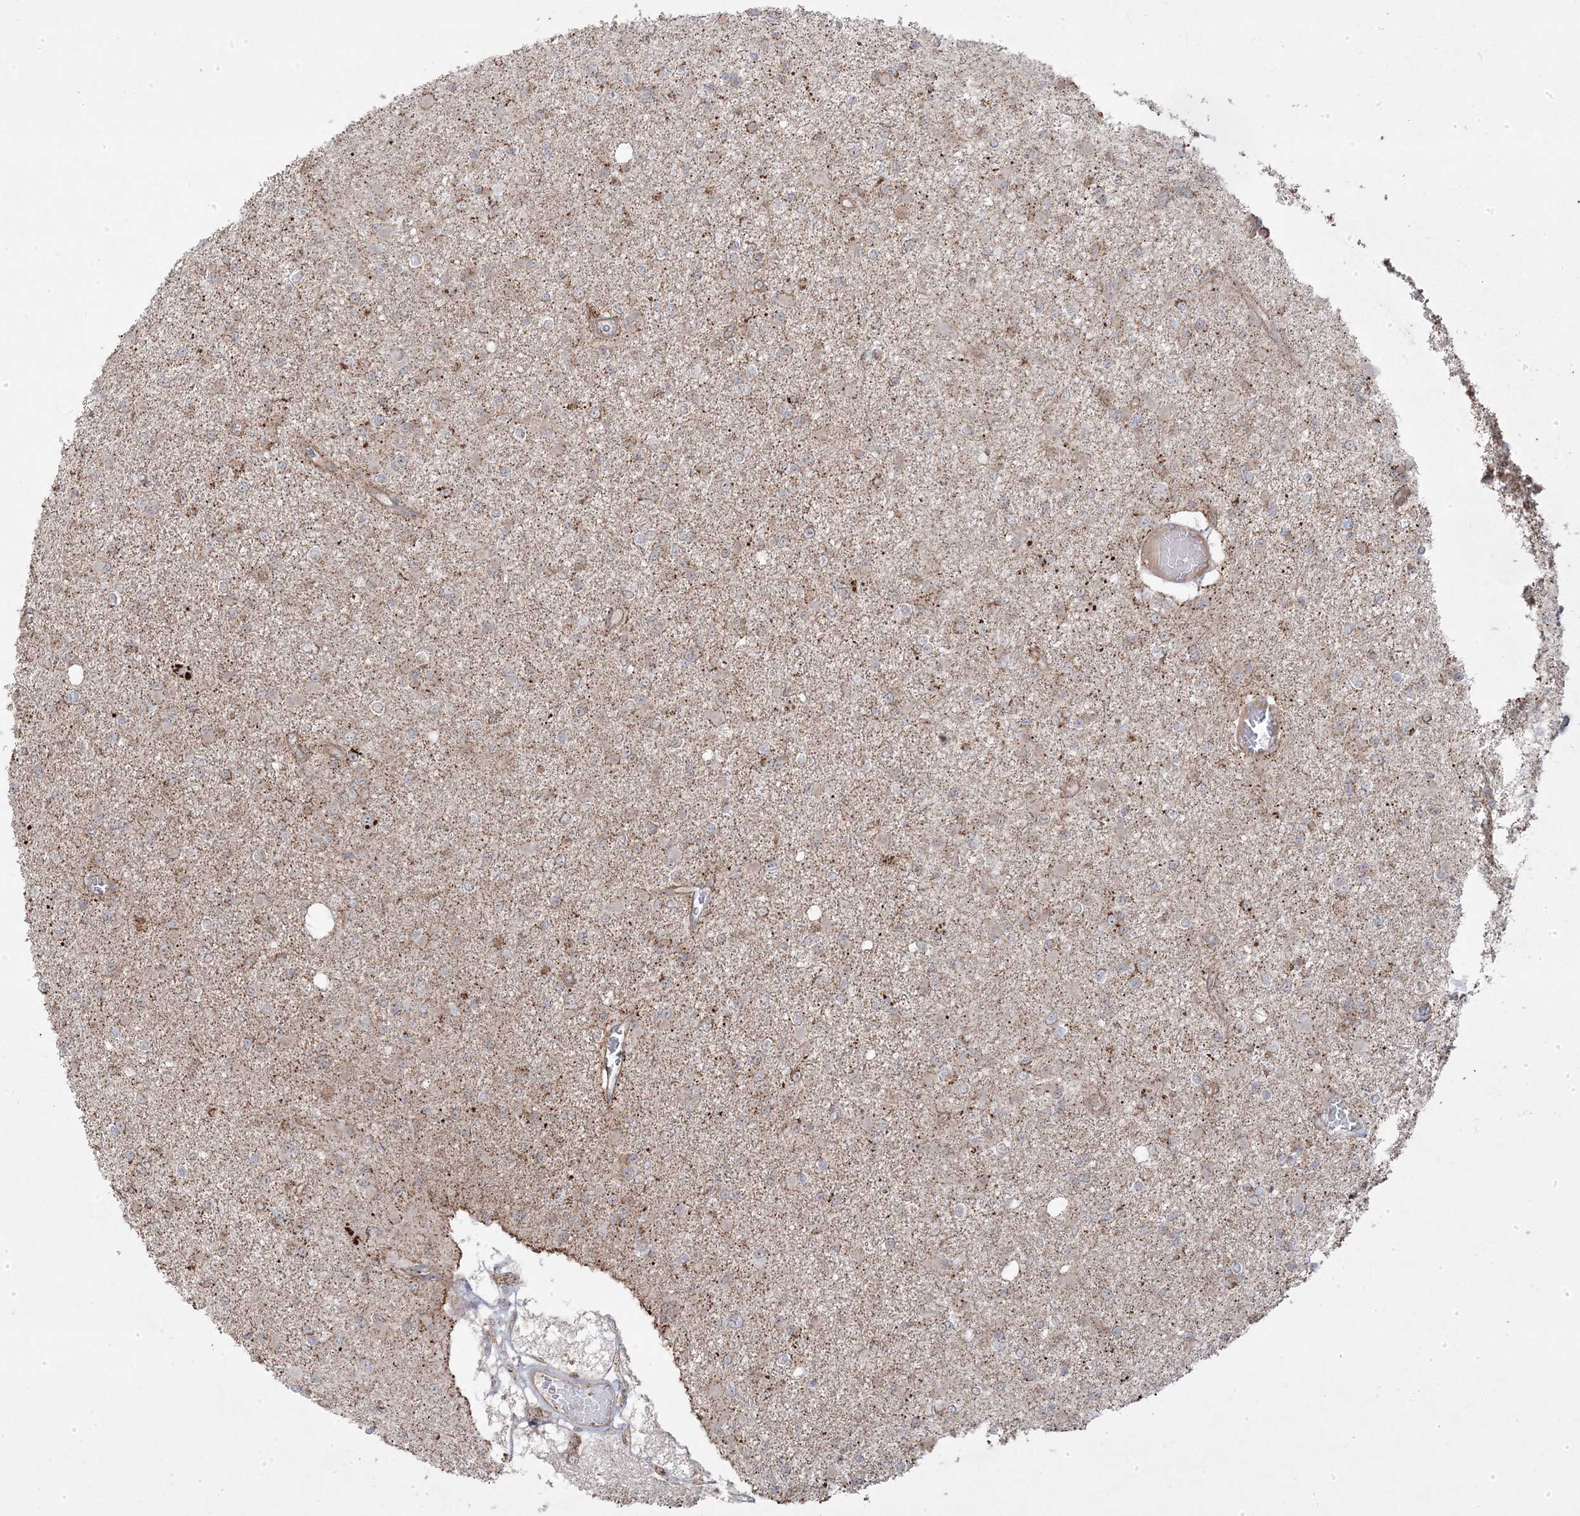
{"staining": {"intensity": "negative", "quantity": "none", "location": "none"}, "tissue": "glioma", "cell_type": "Tumor cells", "image_type": "cancer", "snomed": [{"axis": "morphology", "description": "Glioma, malignant, Low grade"}, {"axis": "topography", "description": "Brain"}], "caption": "The histopathology image displays no significant positivity in tumor cells of malignant glioma (low-grade). Brightfield microscopy of immunohistochemistry (IHC) stained with DAB (brown) and hematoxylin (blue), captured at high magnification.", "gene": "CLUAP1", "patient": {"sex": "female", "age": 22}}